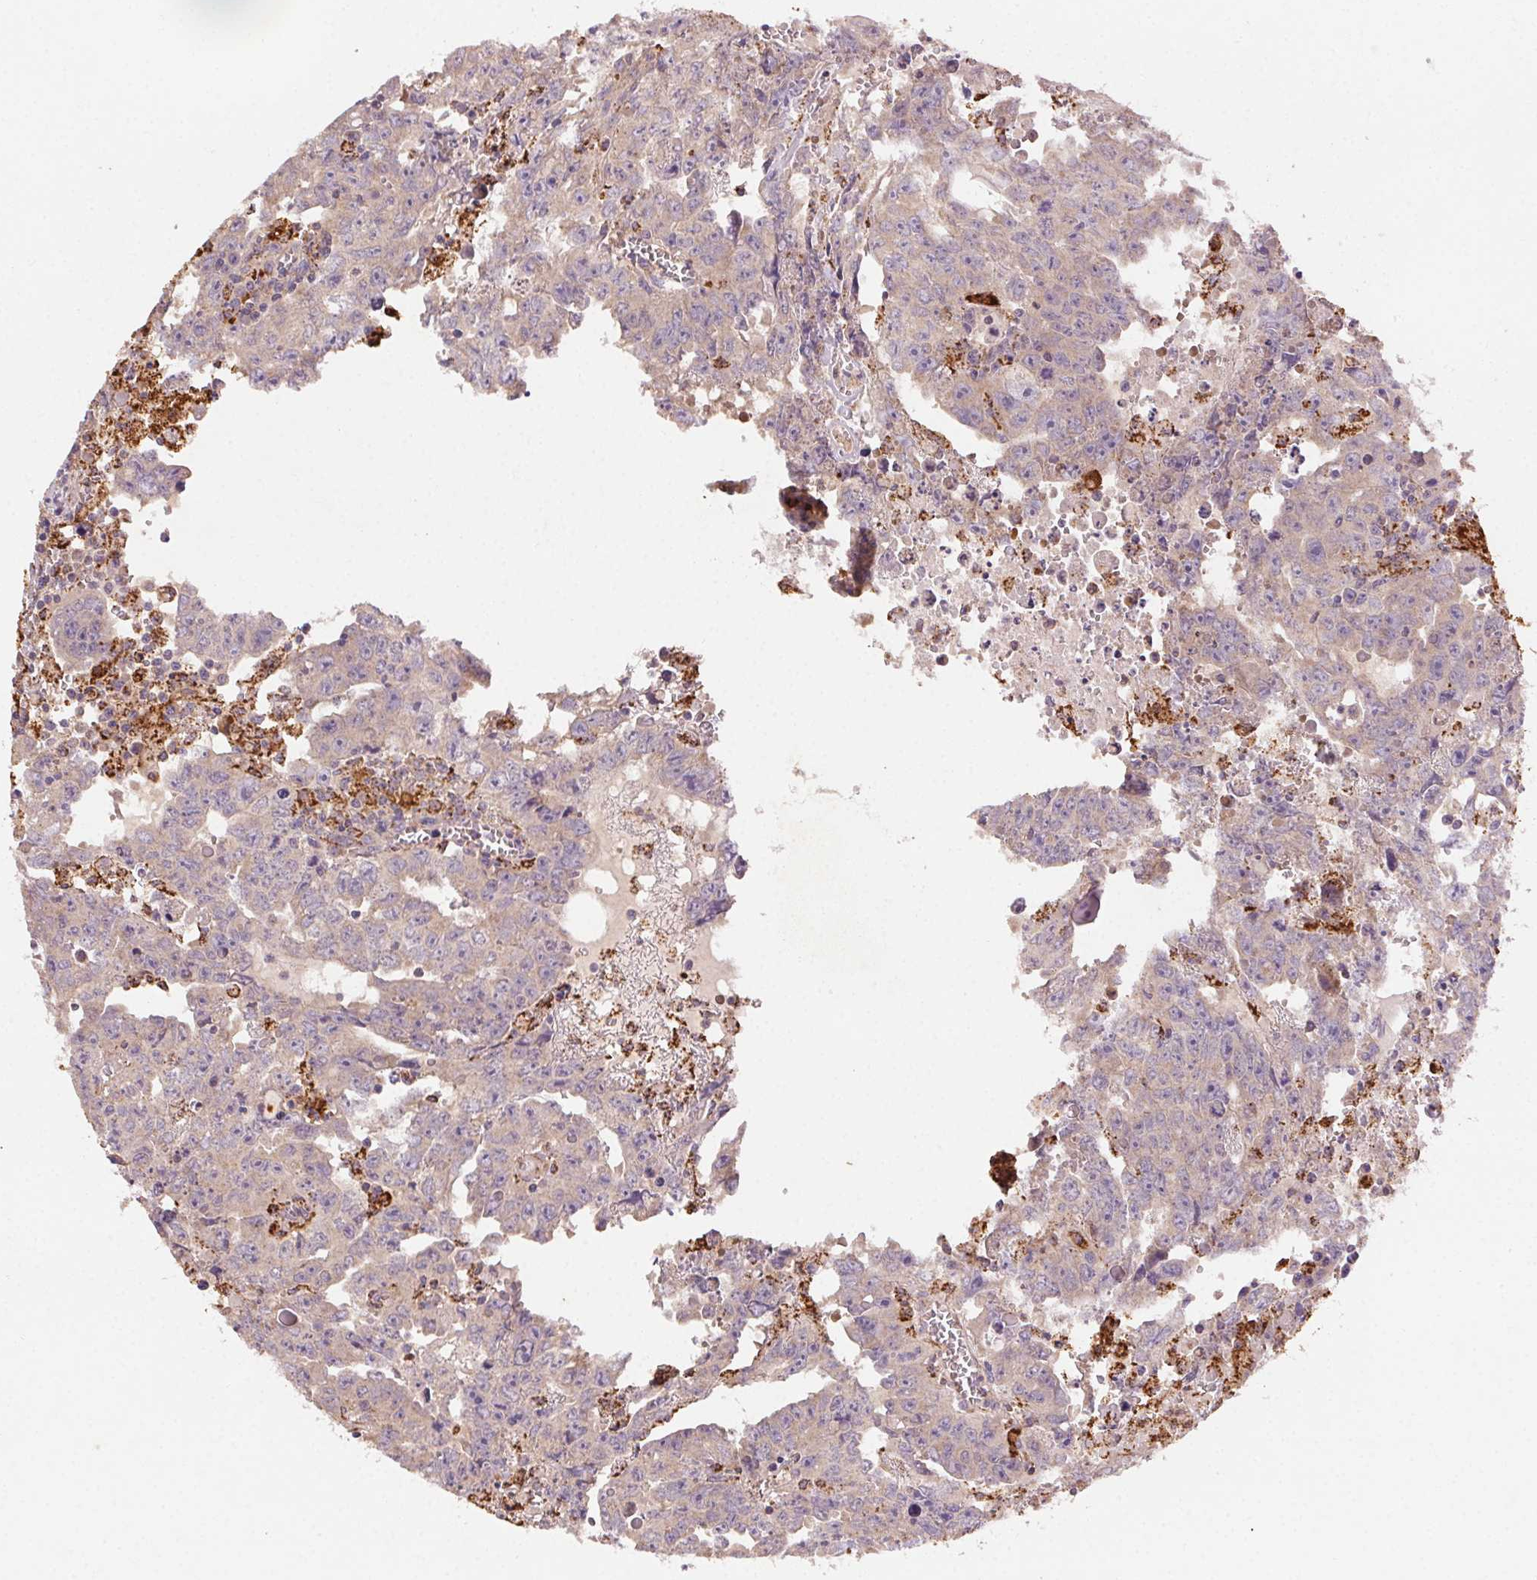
{"staining": {"intensity": "negative", "quantity": "none", "location": "none"}, "tissue": "testis cancer", "cell_type": "Tumor cells", "image_type": "cancer", "snomed": [{"axis": "morphology", "description": "Carcinoma, Embryonal, NOS"}, {"axis": "topography", "description": "Testis"}], "caption": "Immunohistochemistry photomicrograph of neoplastic tissue: human testis cancer (embryonal carcinoma) stained with DAB reveals no significant protein expression in tumor cells.", "gene": "FNBP1L", "patient": {"sex": "male", "age": 22}}